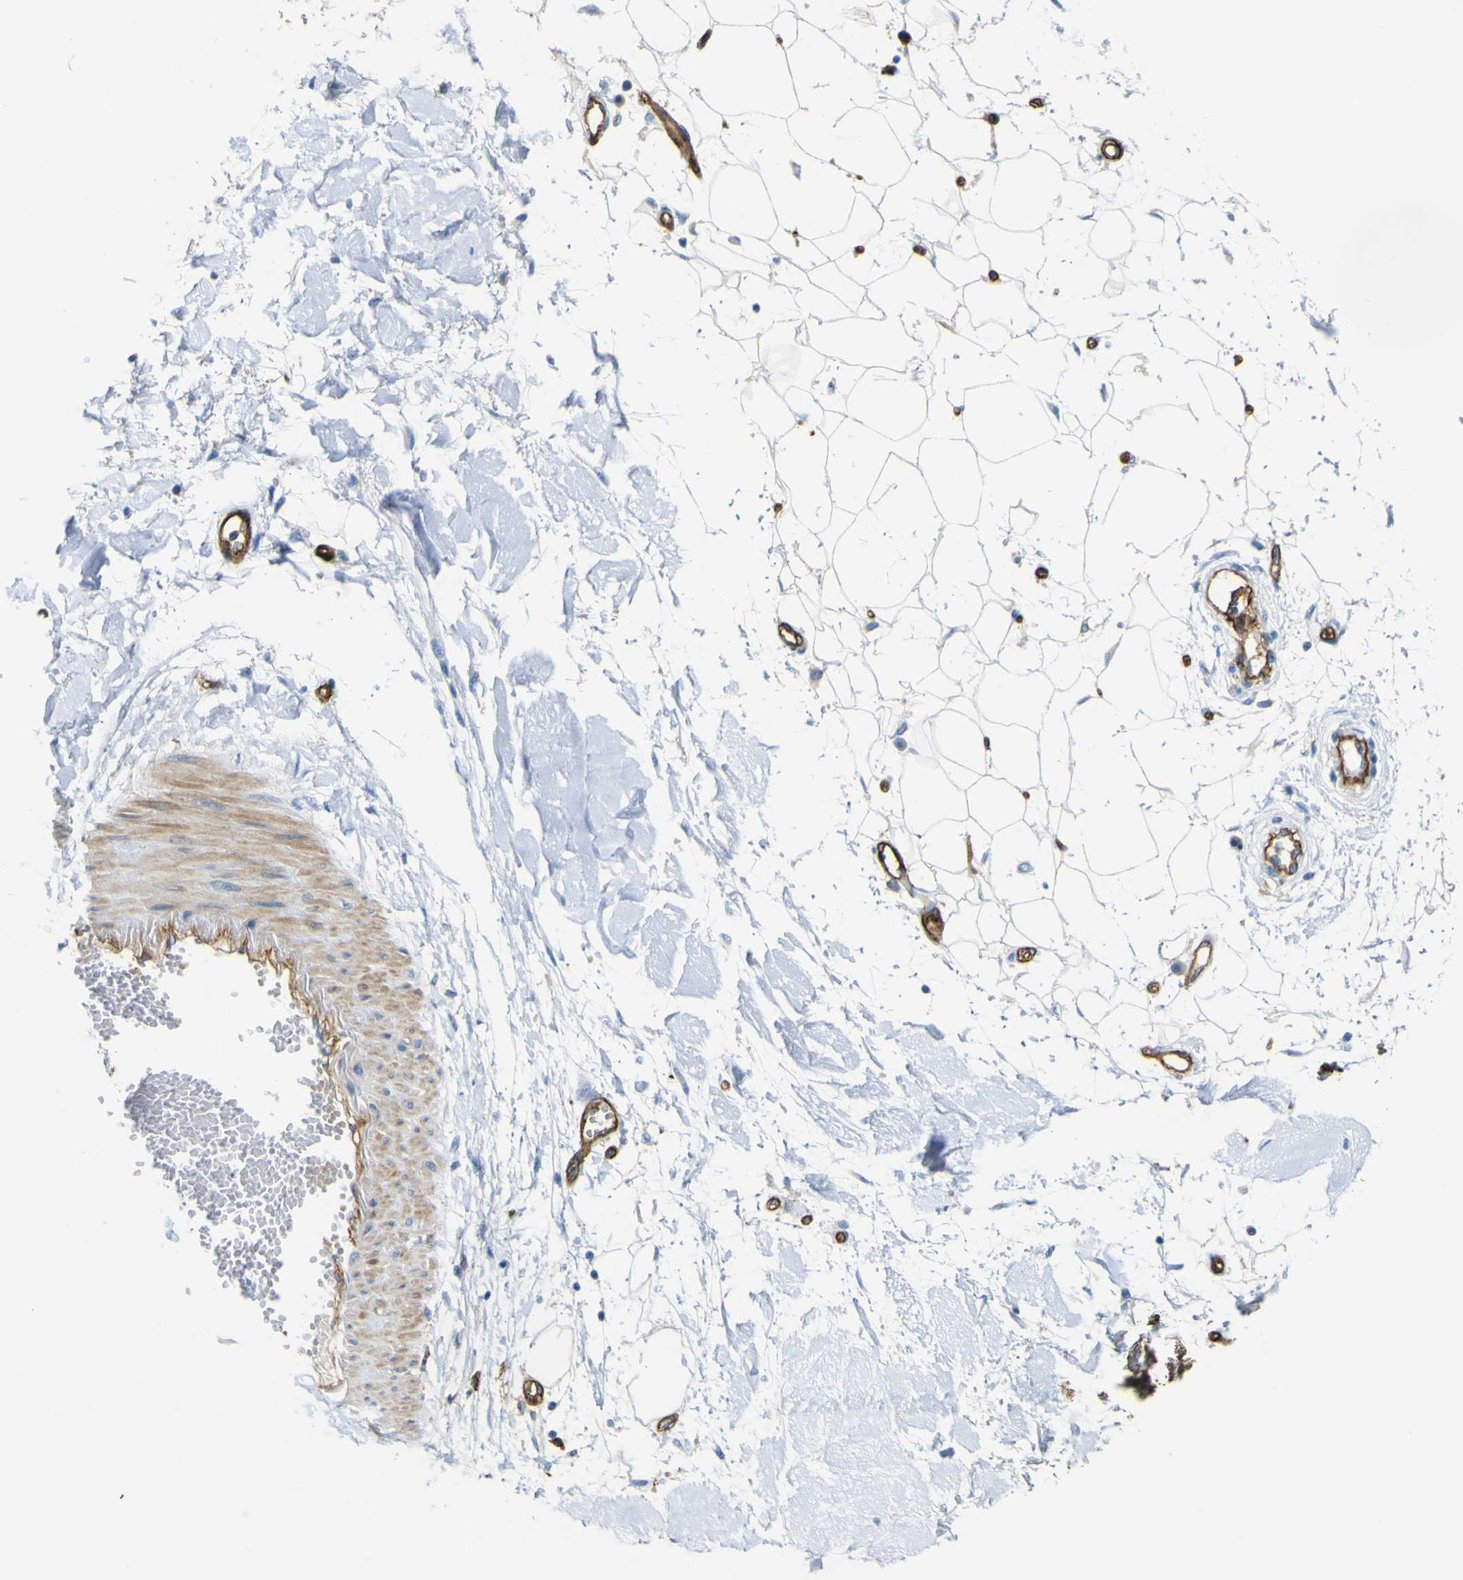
{"staining": {"intensity": "negative", "quantity": "none", "location": "none"}, "tissue": "adipose tissue", "cell_type": "Adipocytes", "image_type": "normal", "snomed": [{"axis": "morphology", "description": "Squamous cell carcinoma, NOS"}, {"axis": "topography", "description": "Skin"}], "caption": "This is an IHC micrograph of unremarkable human adipose tissue. There is no expression in adipocytes.", "gene": "CD93", "patient": {"sex": "male", "age": 83}}